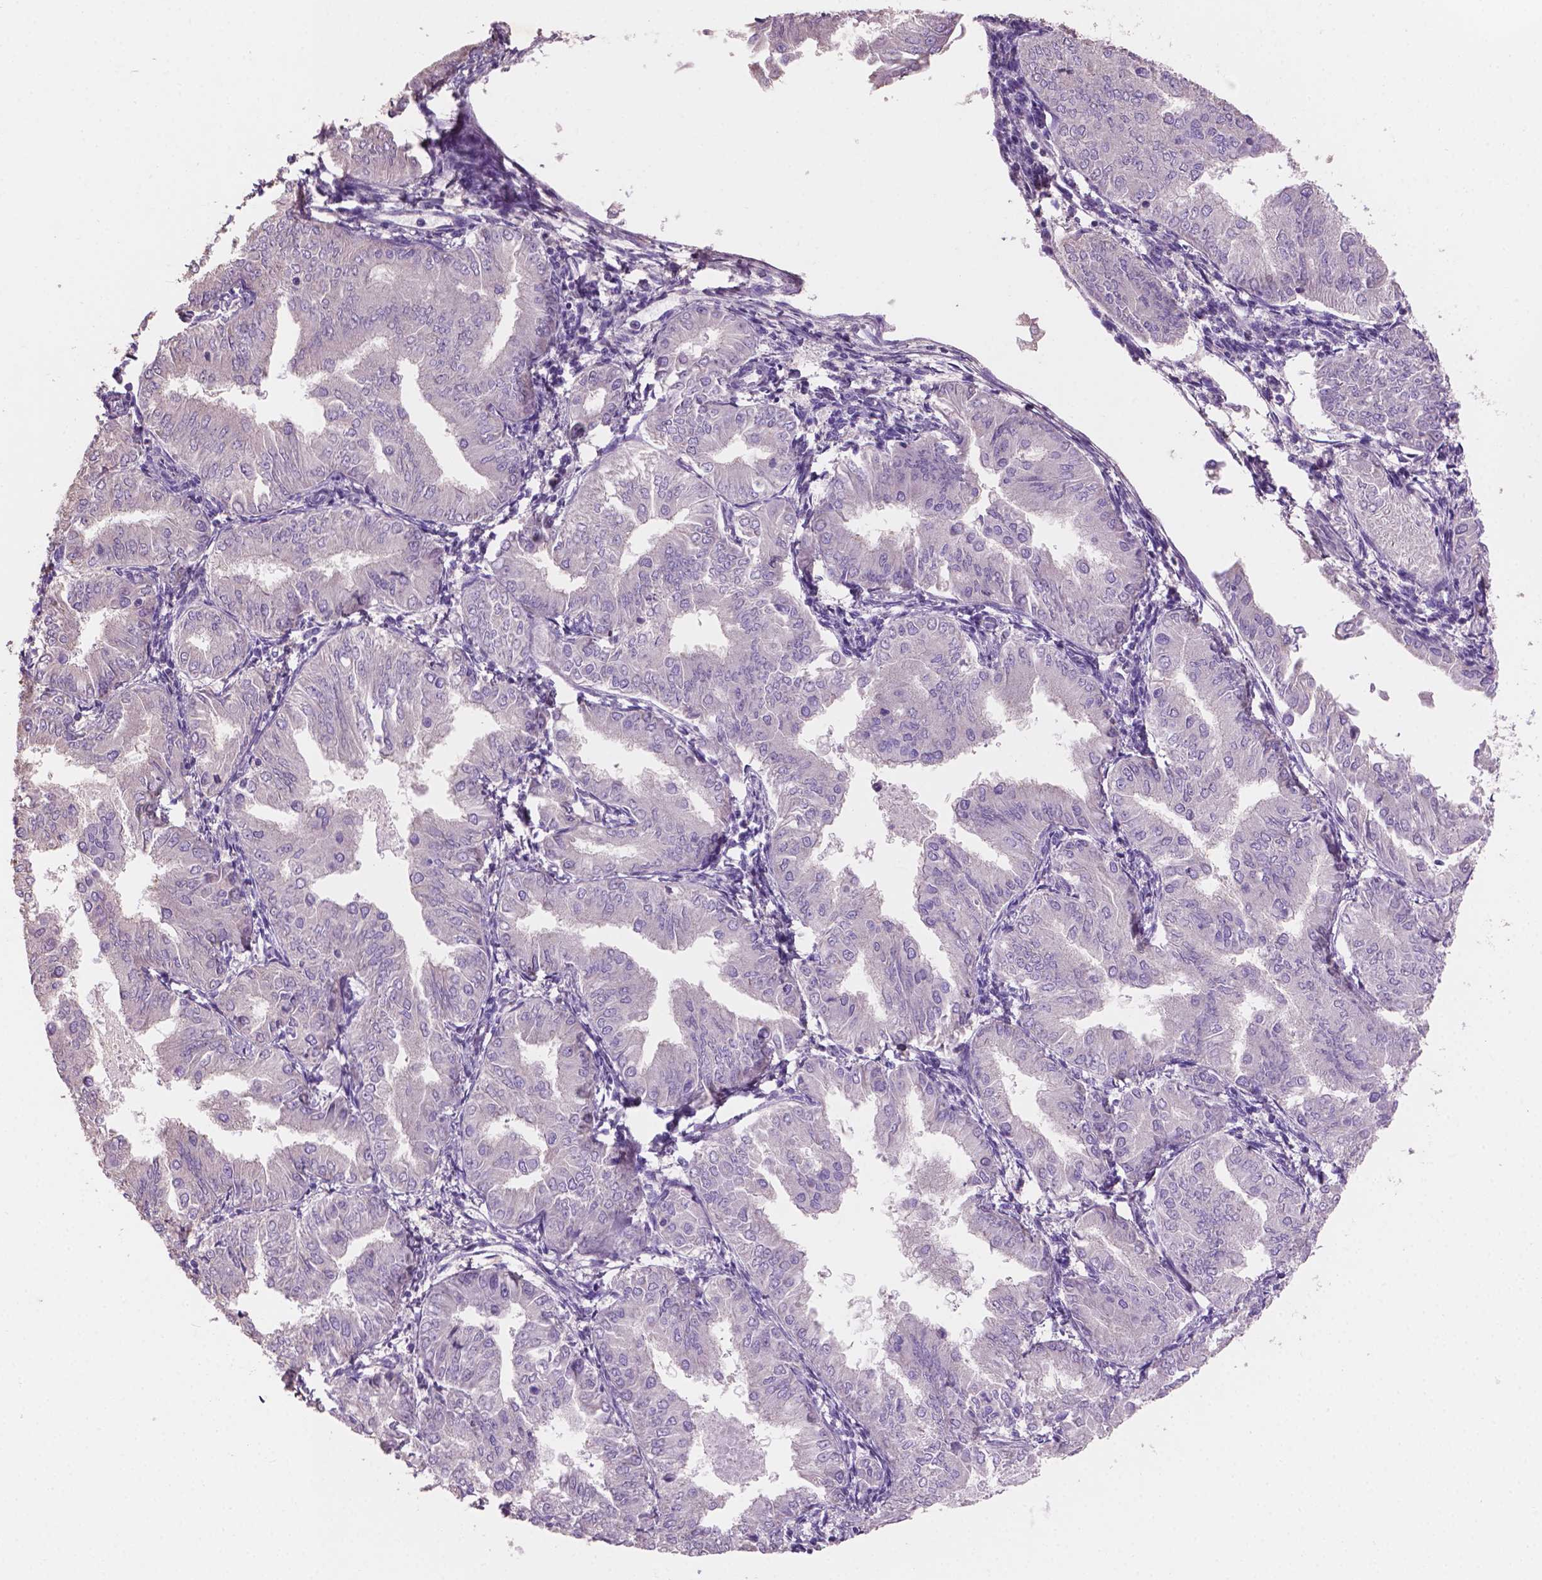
{"staining": {"intensity": "negative", "quantity": "none", "location": "none"}, "tissue": "endometrial cancer", "cell_type": "Tumor cells", "image_type": "cancer", "snomed": [{"axis": "morphology", "description": "Adenocarcinoma, NOS"}, {"axis": "topography", "description": "Endometrium"}], "caption": "This is an IHC micrograph of human endometrial cancer (adenocarcinoma). There is no staining in tumor cells.", "gene": "SBSN", "patient": {"sex": "female", "age": 53}}